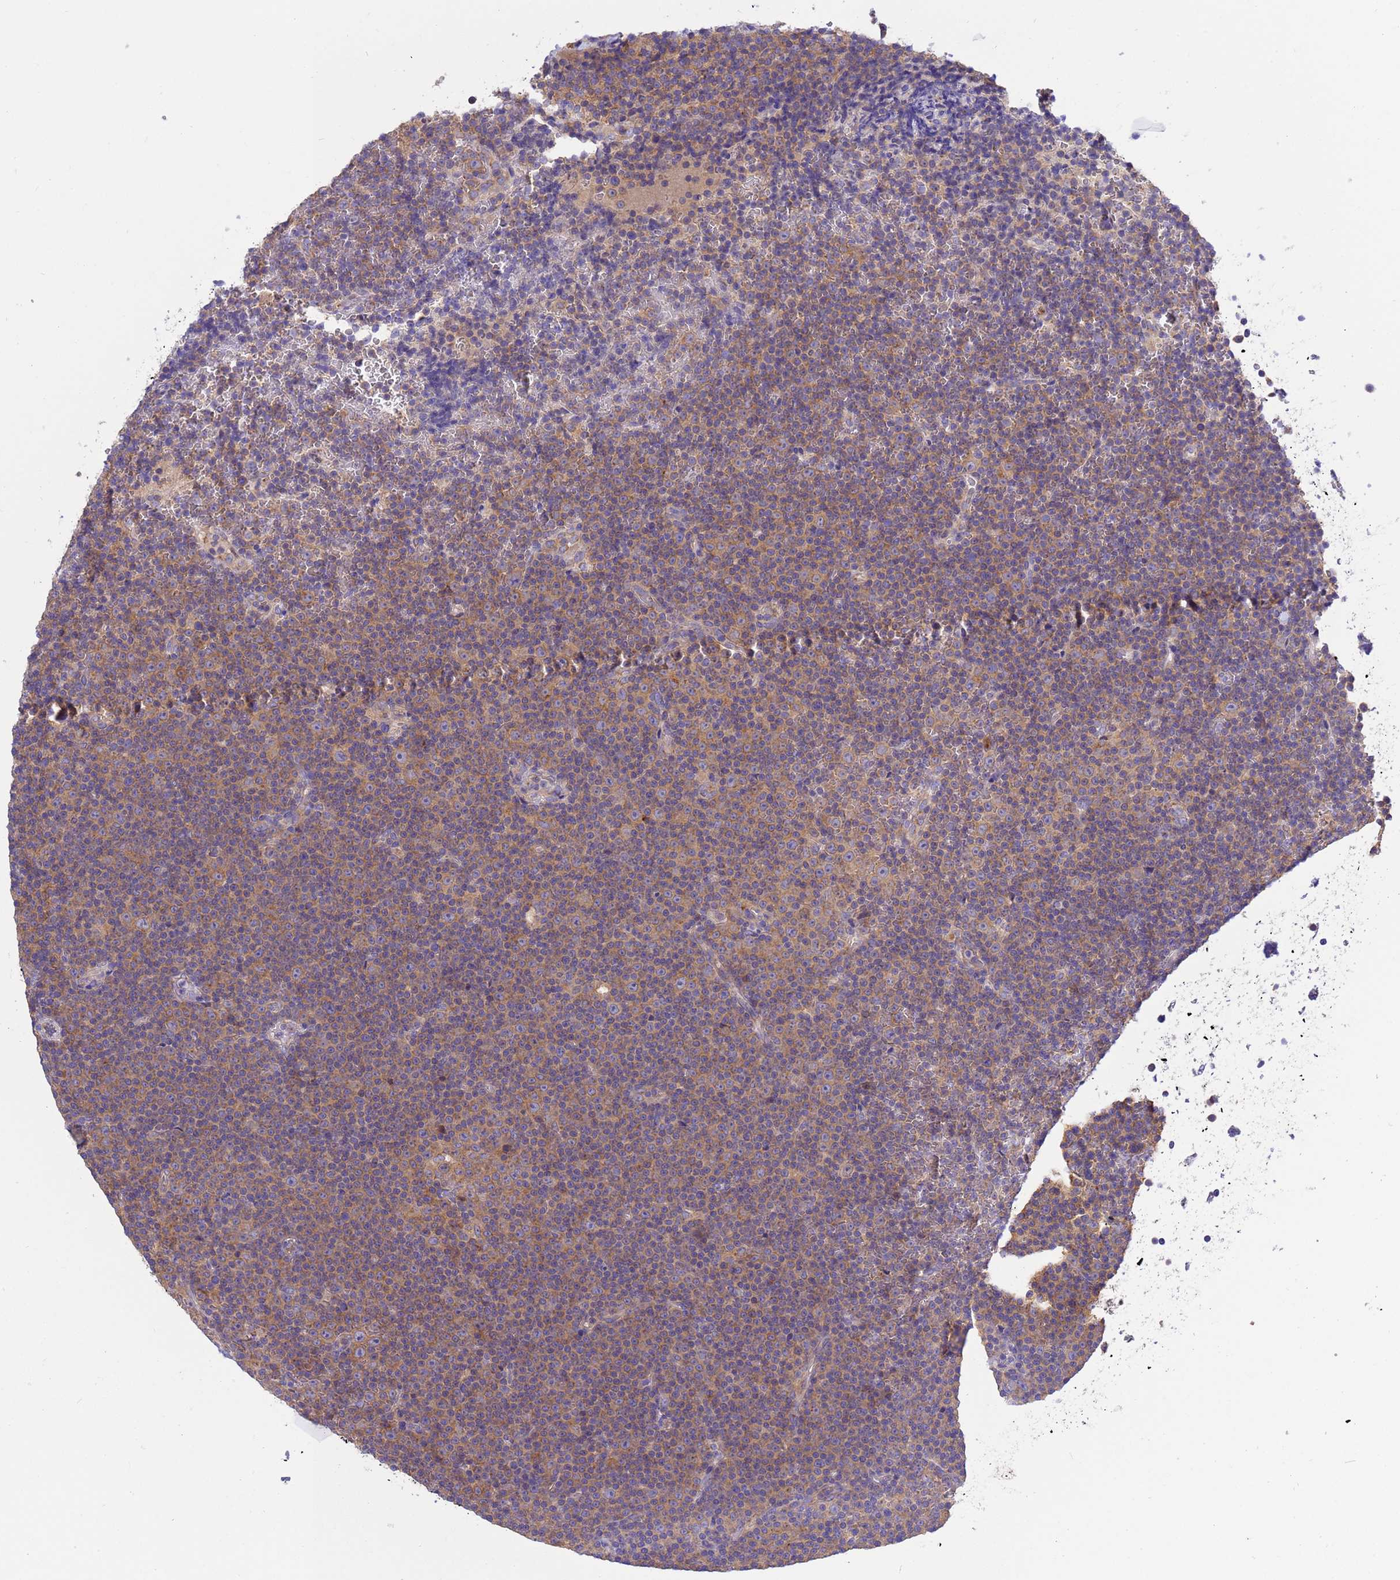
{"staining": {"intensity": "moderate", "quantity": ">75%", "location": "cytoplasmic/membranous"}, "tissue": "lymphoma", "cell_type": "Tumor cells", "image_type": "cancer", "snomed": [{"axis": "morphology", "description": "Malignant lymphoma, non-Hodgkin's type, Low grade"}, {"axis": "topography", "description": "Lymph node"}], "caption": "IHC staining of lymphoma, which shows medium levels of moderate cytoplasmic/membranous expression in approximately >75% of tumor cells indicating moderate cytoplasmic/membranous protein staining. The staining was performed using DAB (brown) for protein detection and nuclei were counterstained in hematoxylin (blue).", "gene": "ANAPC1", "patient": {"sex": "female", "age": 67}}